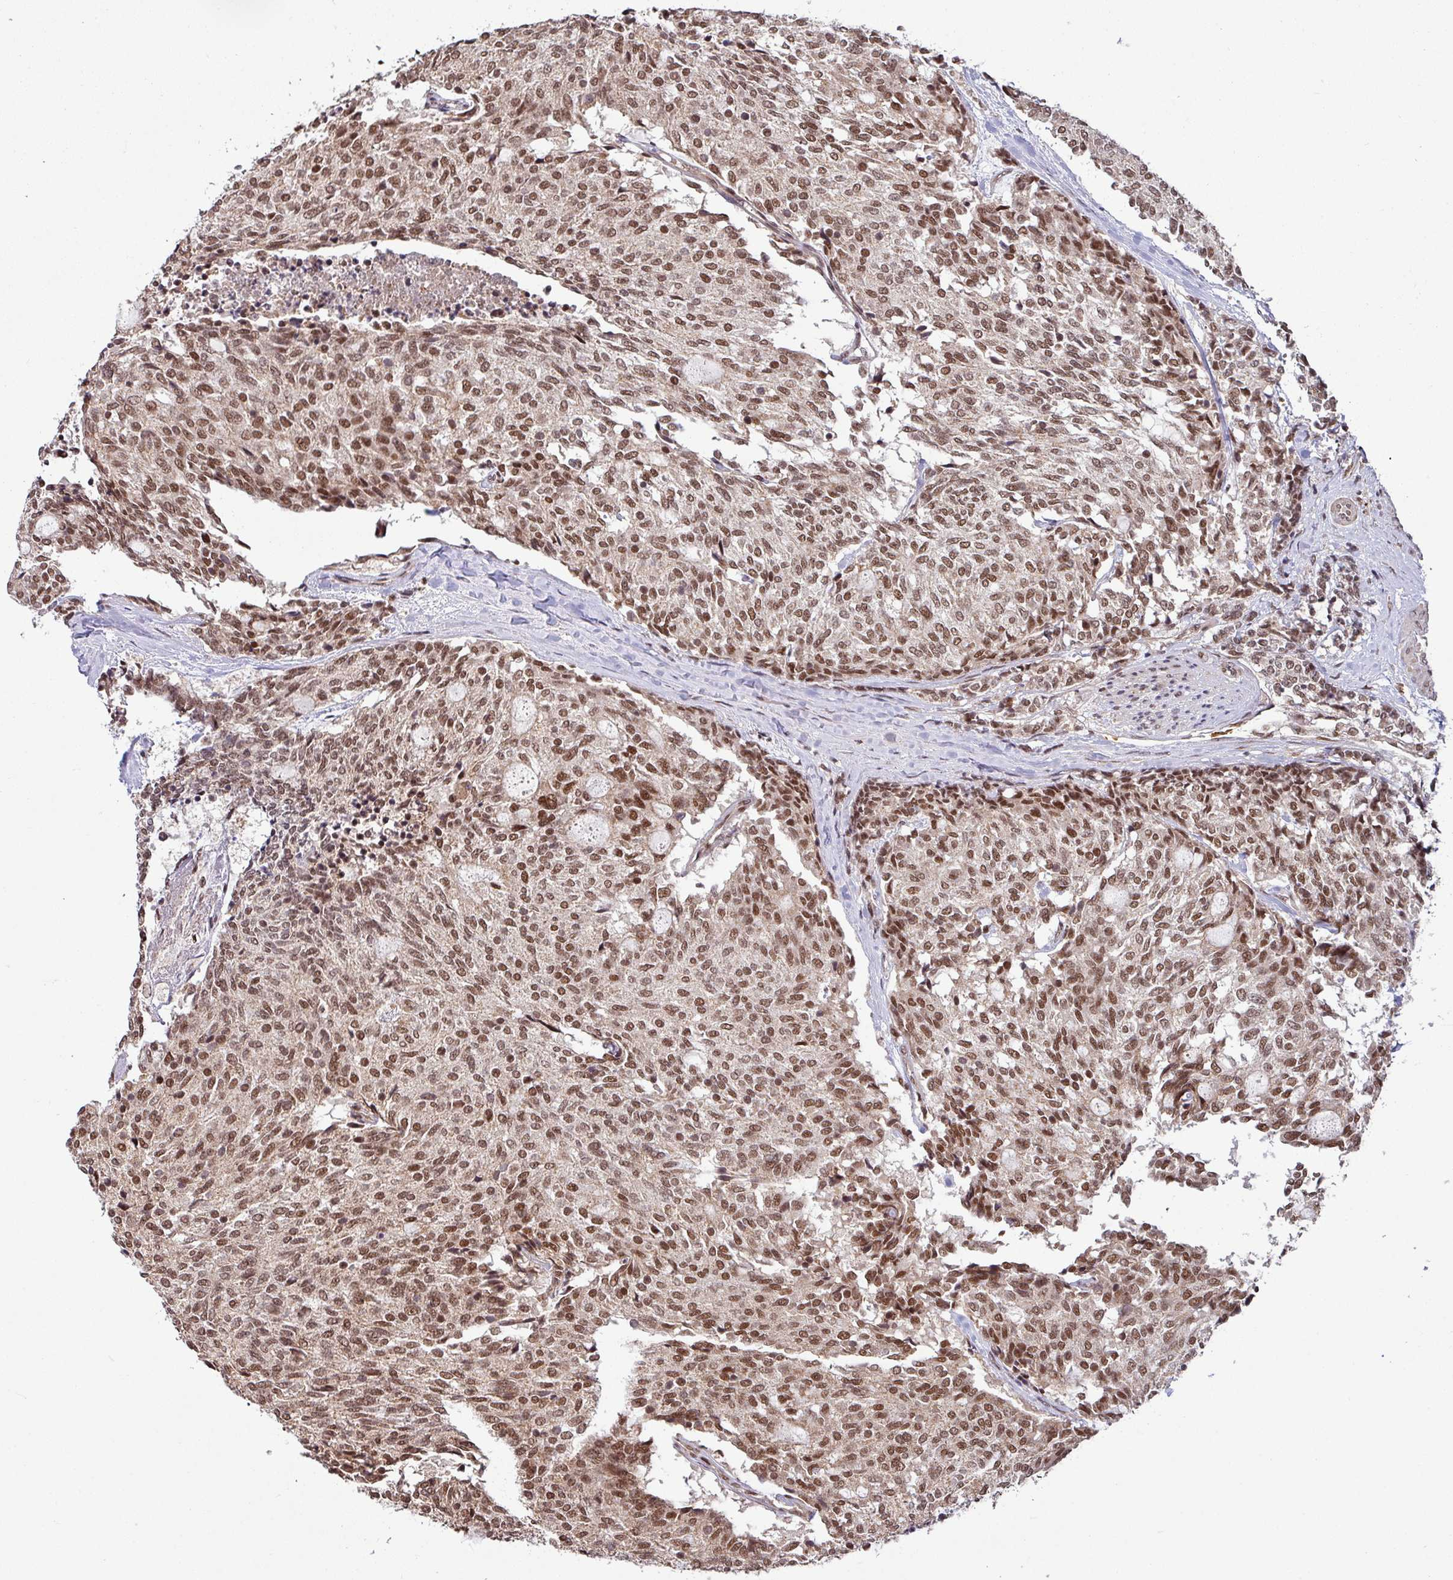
{"staining": {"intensity": "moderate", "quantity": ">75%", "location": "cytoplasmic/membranous,nuclear"}, "tissue": "carcinoid", "cell_type": "Tumor cells", "image_type": "cancer", "snomed": [{"axis": "morphology", "description": "Carcinoid, malignant, NOS"}, {"axis": "topography", "description": "Pancreas"}], "caption": "DAB (3,3'-diaminobenzidine) immunohistochemical staining of human carcinoid exhibits moderate cytoplasmic/membranous and nuclear protein positivity in approximately >75% of tumor cells. The staining was performed using DAB (3,3'-diaminobenzidine), with brown indicating positive protein expression. Nuclei are stained blue with hematoxylin.", "gene": "PHF23", "patient": {"sex": "female", "age": 54}}